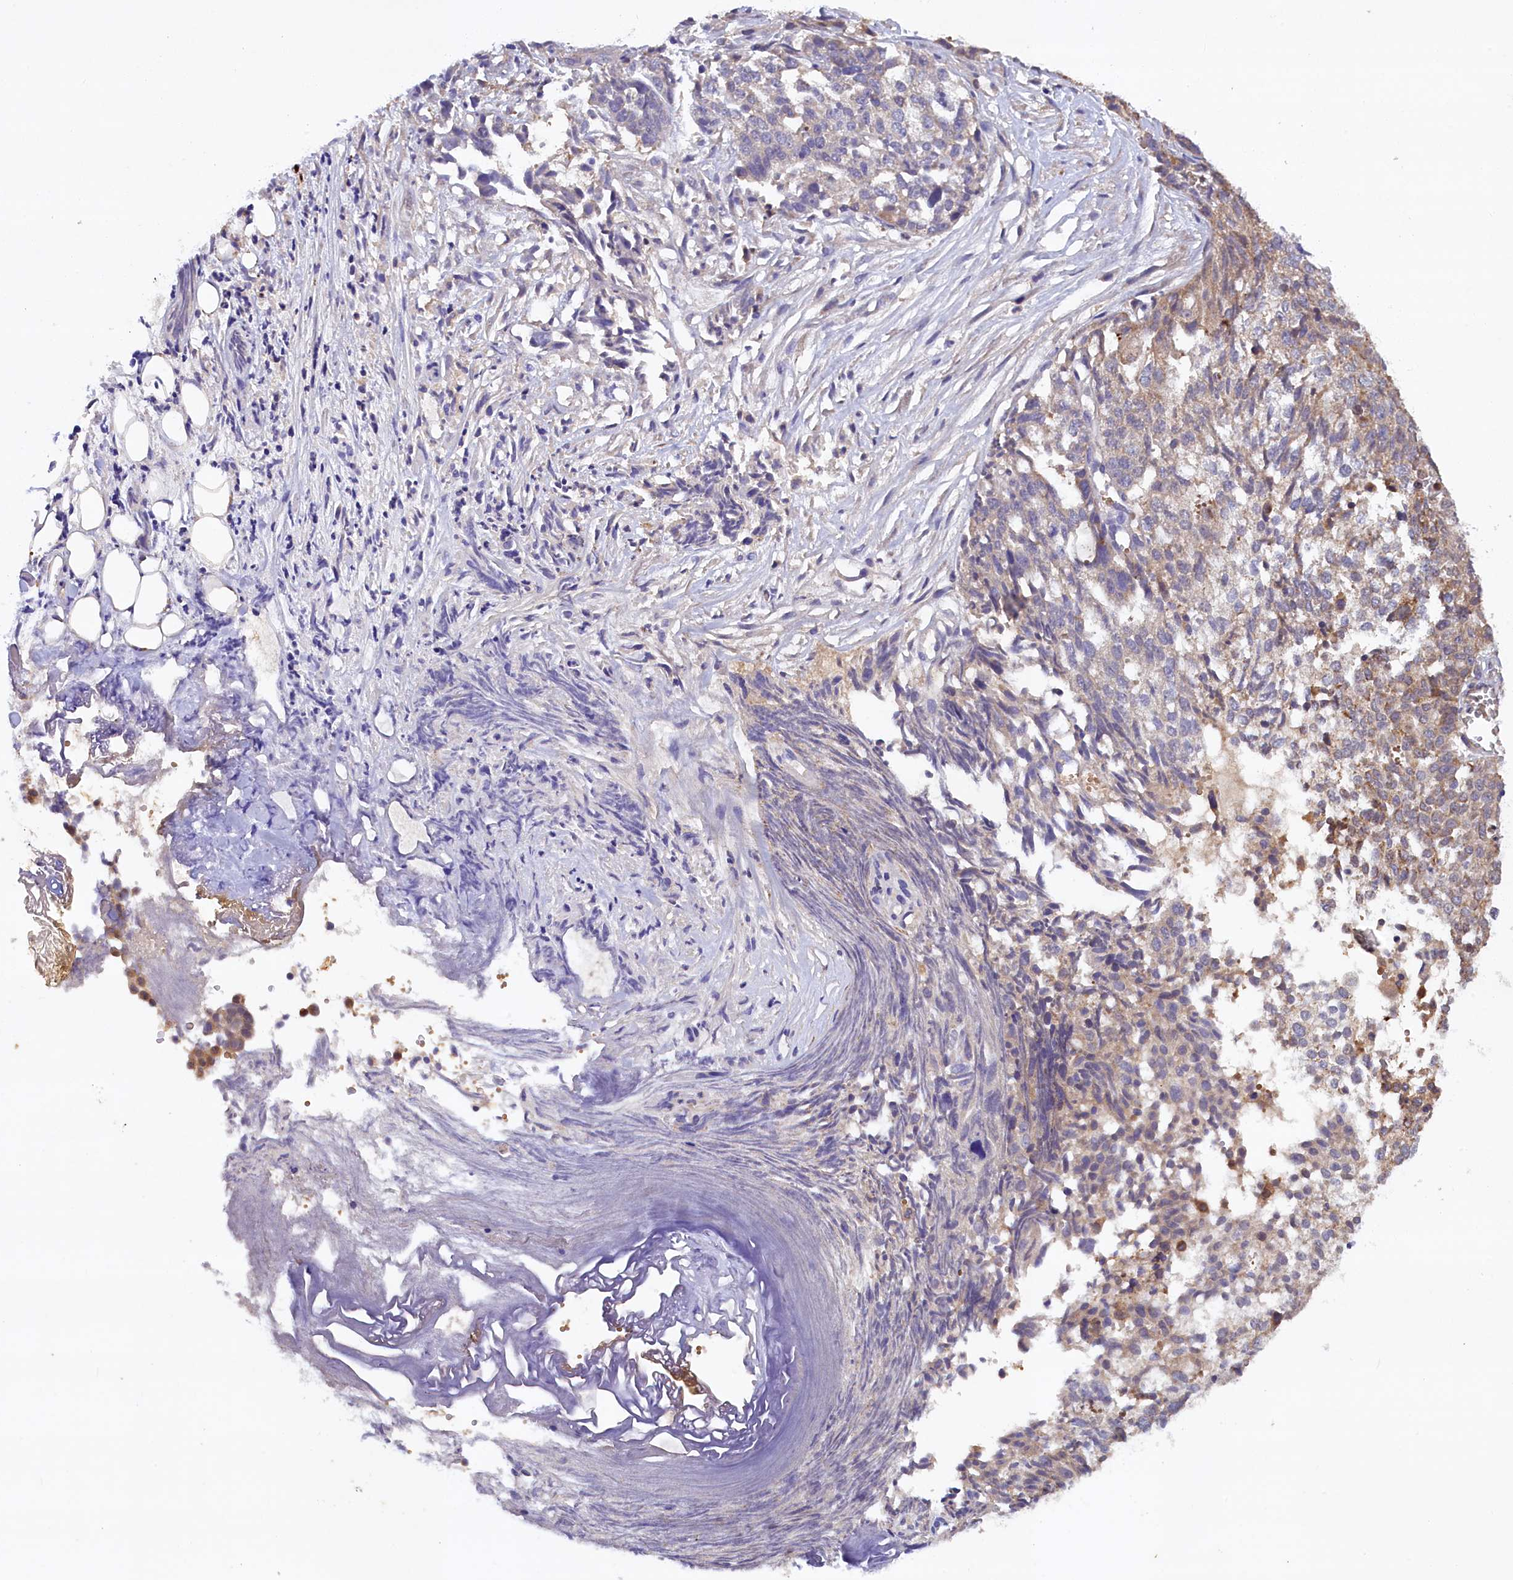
{"staining": {"intensity": "weak", "quantity": "25%-75%", "location": "cytoplasmic/membranous"}, "tissue": "ovarian cancer", "cell_type": "Tumor cells", "image_type": "cancer", "snomed": [{"axis": "morphology", "description": "Cystadenocarcinoma, serous, NOS"}, {"axis": "topography", "description": "Soft tissue"}, {"axis": "topography", "description": "Ovary"}], "caption": "The micrograph exhibits a brown stain indicating the presence of a protein in the cytoplasmic/membranous of tumor cells in serous cystadenocarcinoma (ovarian).", "gene": "NAIP", "patient": {"sex": "female", "age": 57}}